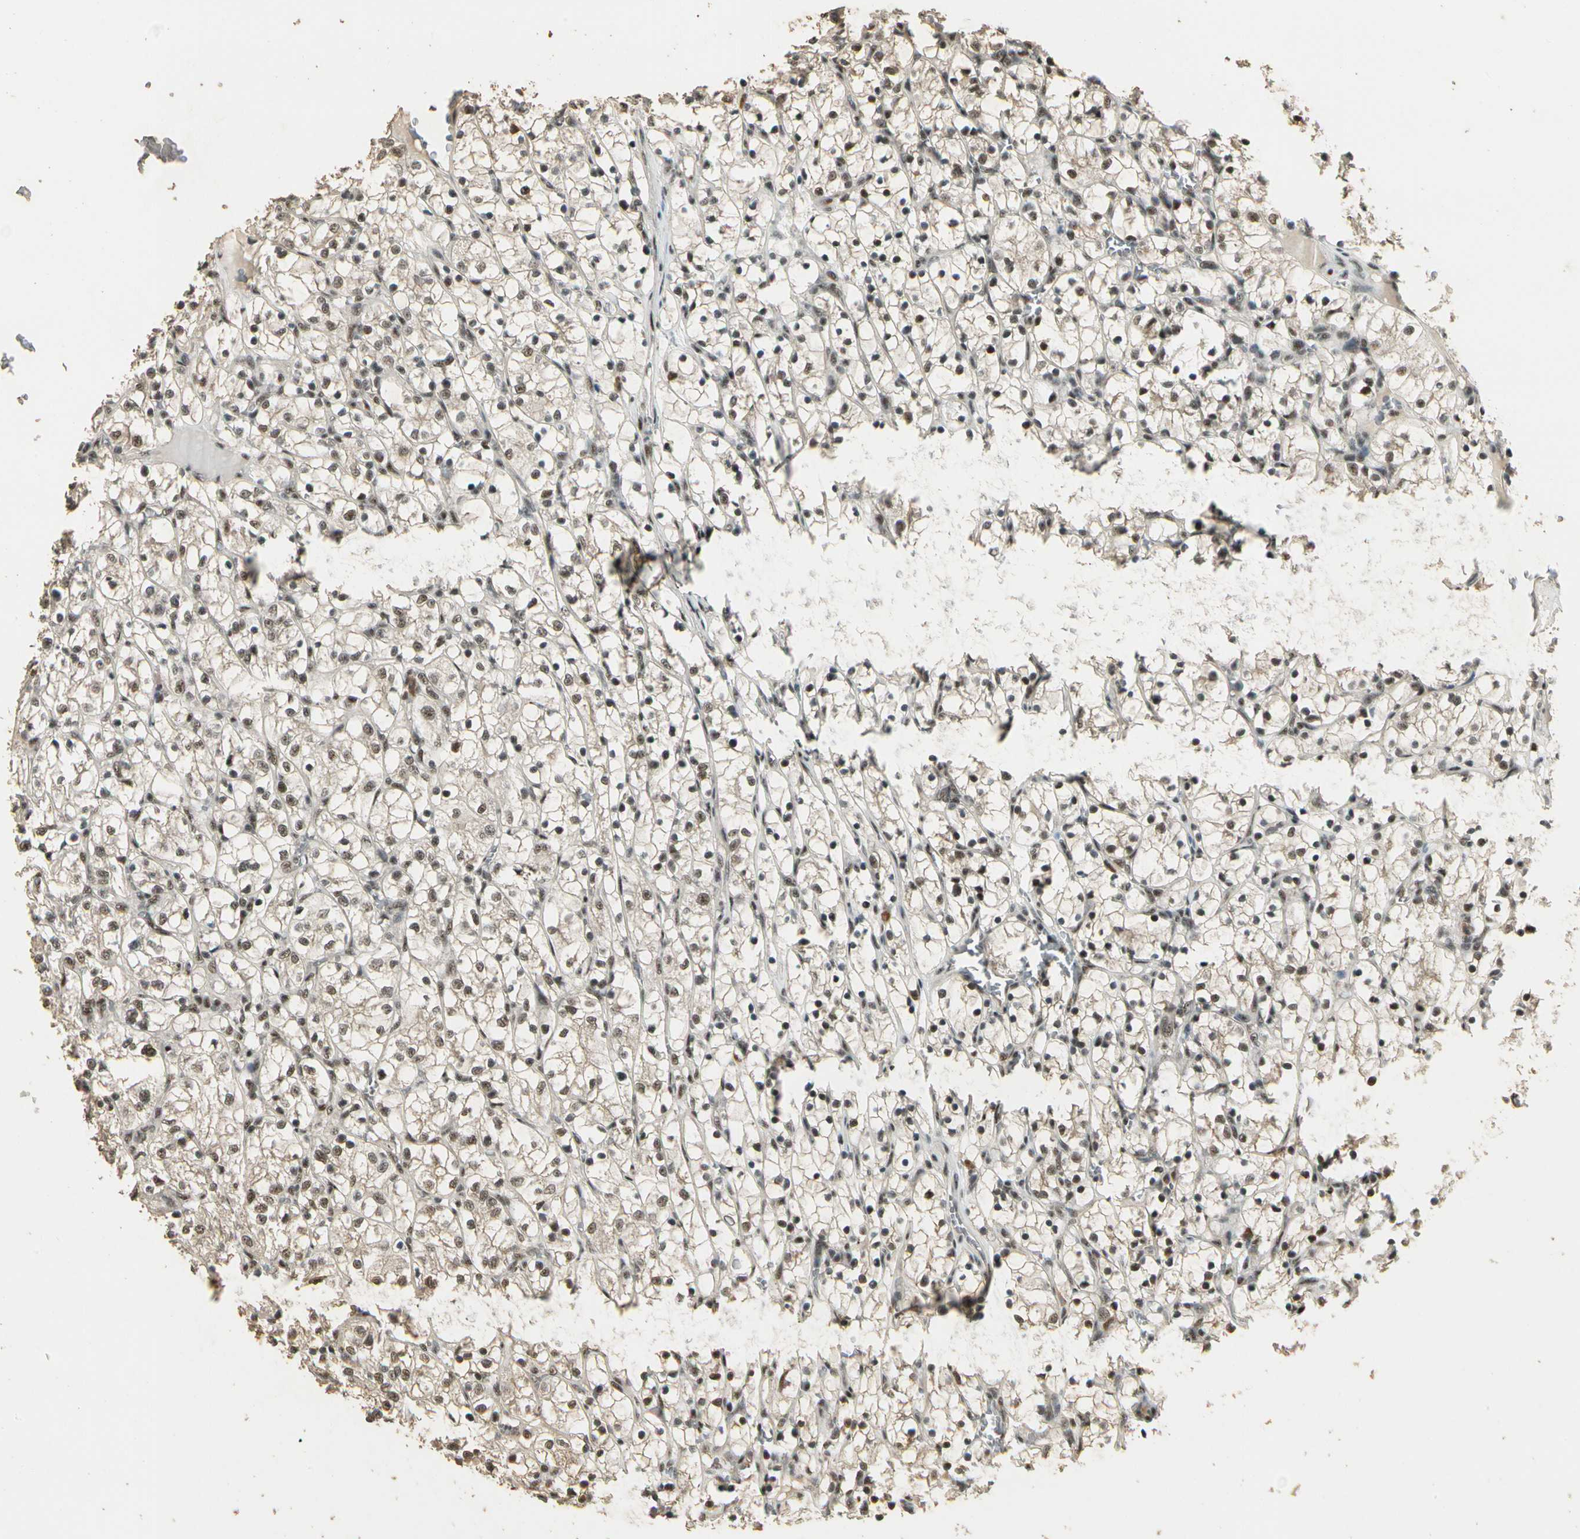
{"staining": {"intensity": "moderate", "quantity": ">75%", "location": "nuclear"}, "tissue": "renal cancer", "cell_type": "Tumor cells", "image_type": "cancer", "snomed": [{"axis": "morphology", "description": "Adenocarcinoma, NOS"}, {"axis": "topography", "description": "Kidney"}], "caption": "Immunohistochemistry micrograph of neoplastic tissue: human adenocarcinoma (renal) stained using IHC displays medium levels of moderate protein expression localized specifically in the nuclear of tumor cells, appearing as a nuclear brown color.", "gene": "RBM25", "patient": {"sex": "female", "age": 69}}